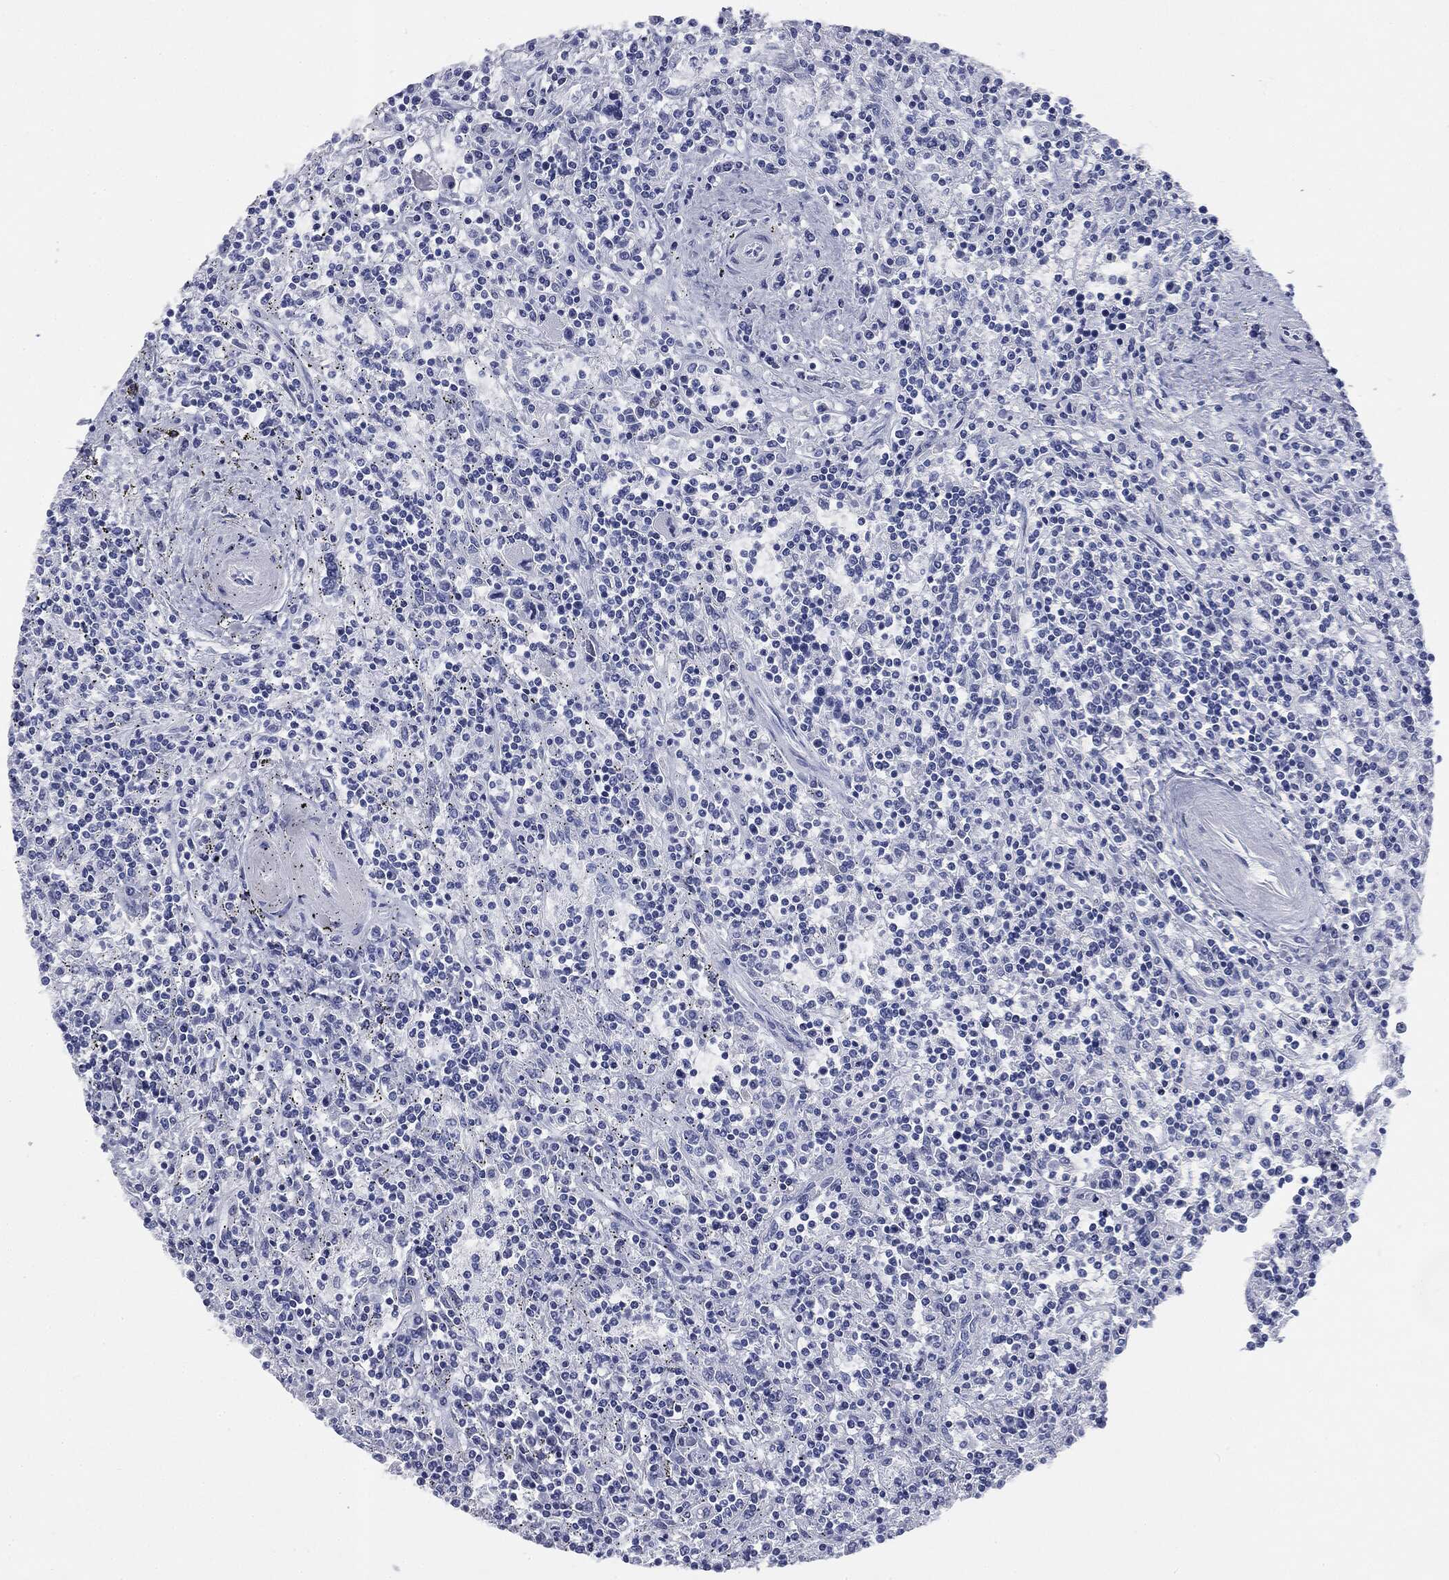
{"staining": {"intensity": "negative", "quantity": "none", "location": "none"}, "tissue": "lymphoma", "cell_type": "Tumor cells", "image_type": "cancer", "snomed": [{"axis": "morphology", "description": "Malignant lymphoma, non-Hodgkin's type, Low grade"}, {"axis": "topography", "description": "Spleen"}], "caption": "The photomicrograph shows no significant staining in tumor cells of lymphoma.", "gene": "ATP2A1", "patient": {"sex": "male", "age": 62}}